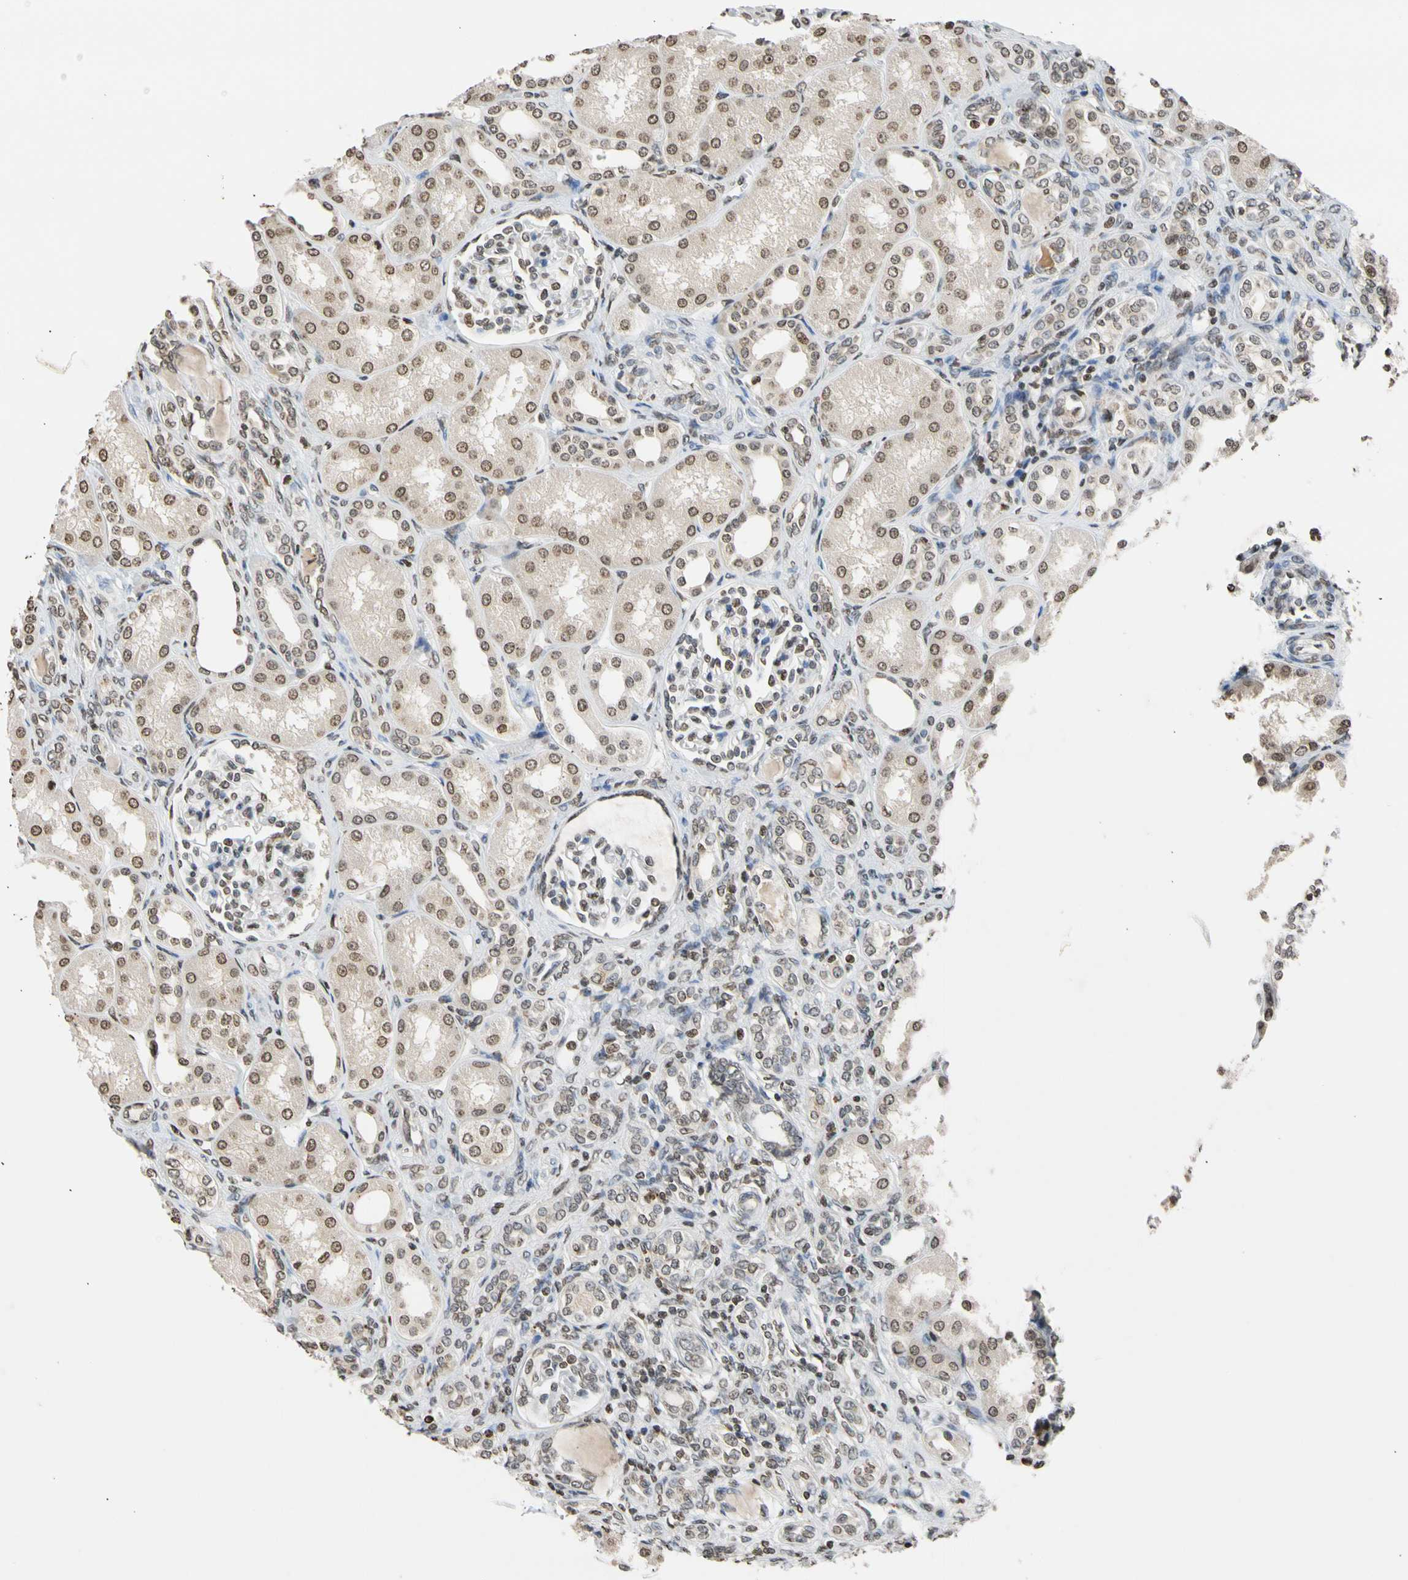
{"staining": {"intensity": "weak", "quantity": ">75%", "location": "cytoplasmic/membranous"}, "tissue": "kidney", "cell_type": "Cells in glomeruli", "image_type": "normal", "snomed": [{"axis": "morphology", "description": "Normal tissue, NOS"}, {"axis": "topography", "description": "Kidney"}], "caption": "Brown immunohistochemical staining in normal kidney demonstrates weak cytoplasmic/membranous expression in about >75% of cells in glomeruli.", "gene": "GPX4", "patient": {"sex": "male", "age": 7}}